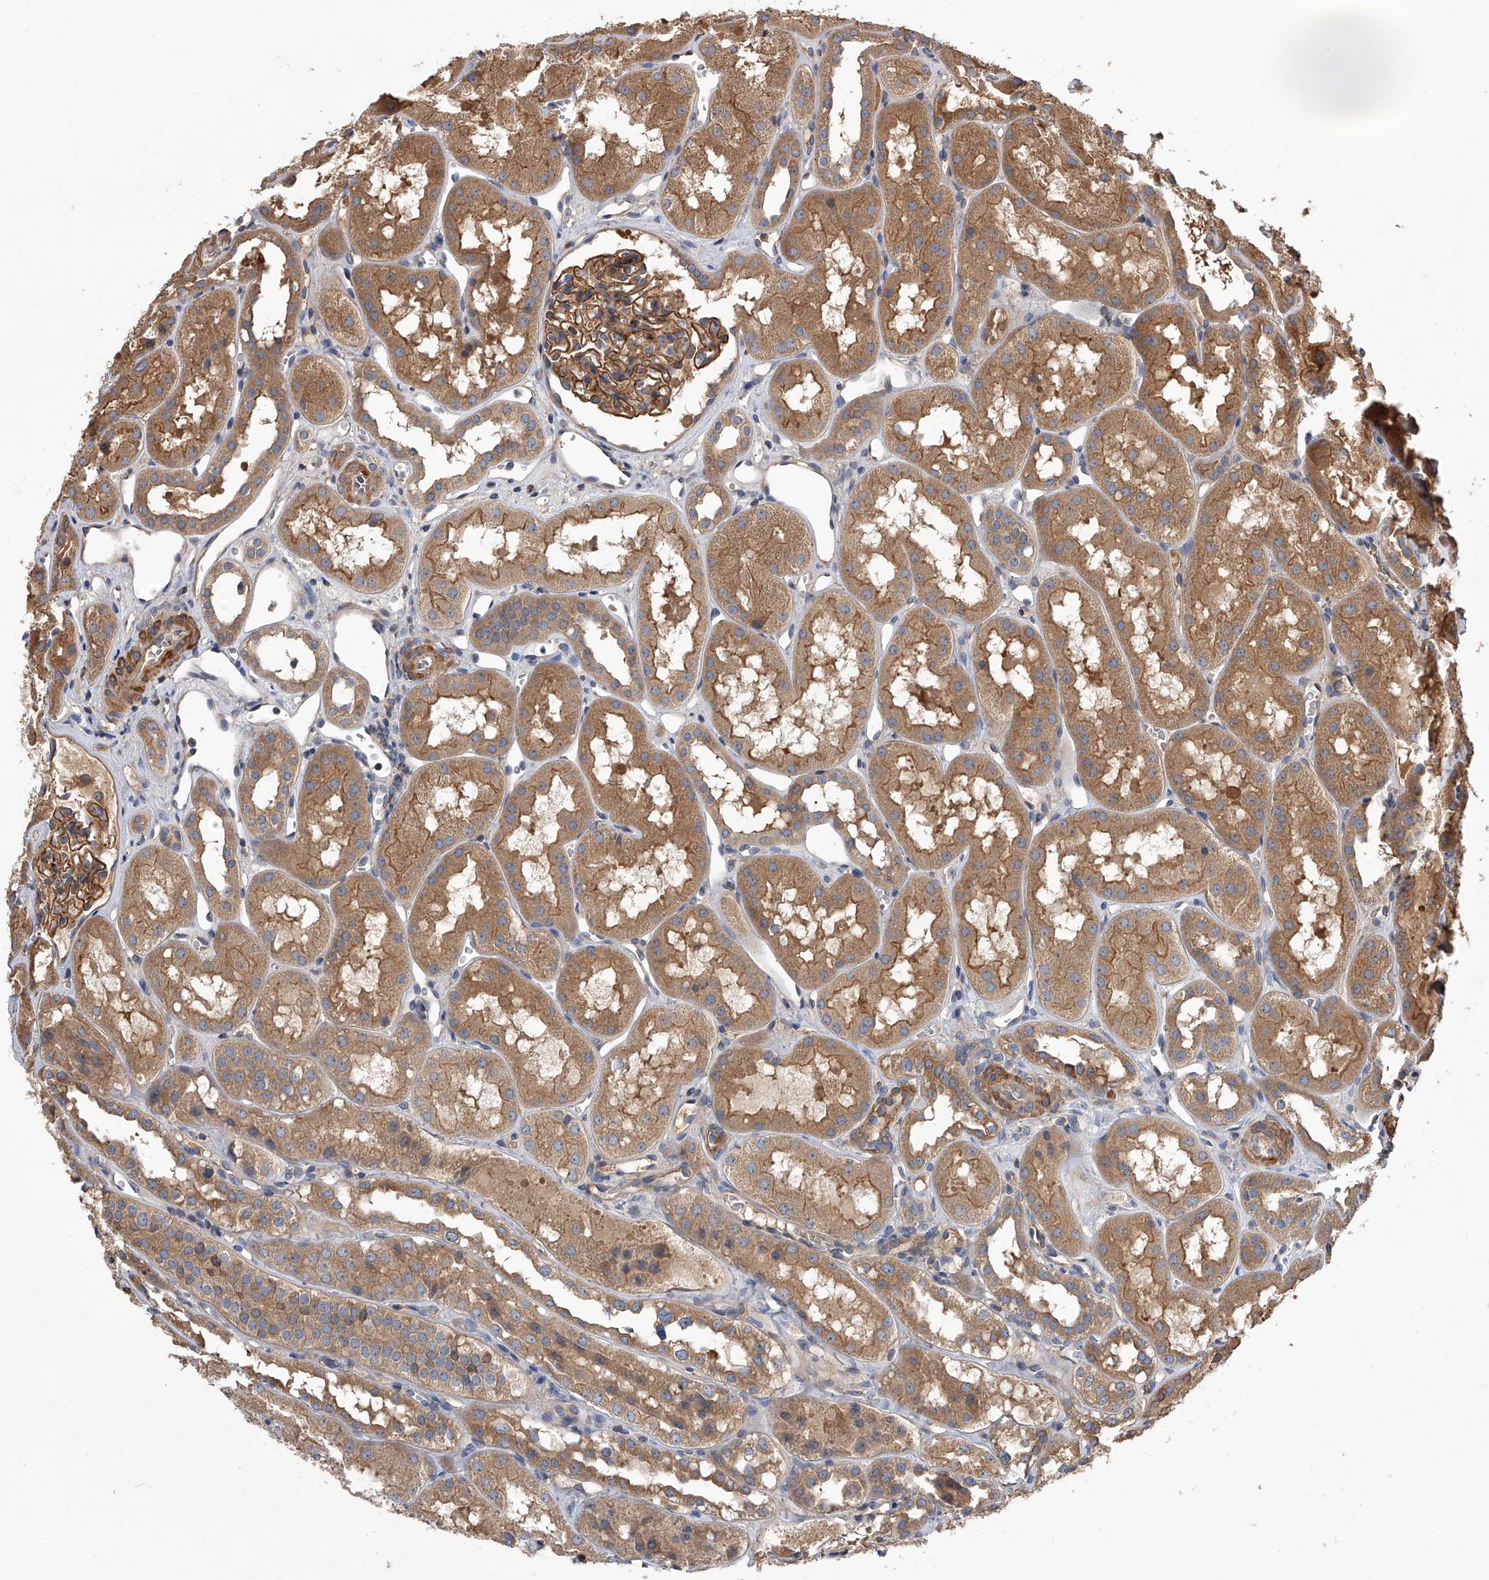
{"staining": {"intensity": "strong", "quantity": ">75%", "location": "cytoplasmic/membranous"}, "tissue": "kidney", "cell_type": "Cells in glomeruli", "image_type": "normal", "snomed": [{"axis": "morphology", "description": "Normal tissue, NOS"}, {"axis": "topography", "description": "Kidney"}], "caption": "Benign kidney was stained to show a protein in brown. There is high levels of strong cytoplasmic/membranous staining in approximately >75% of cells in glomeruli.", "gene": "CUL7", "patient": {"sex": "male", "age": 16}}